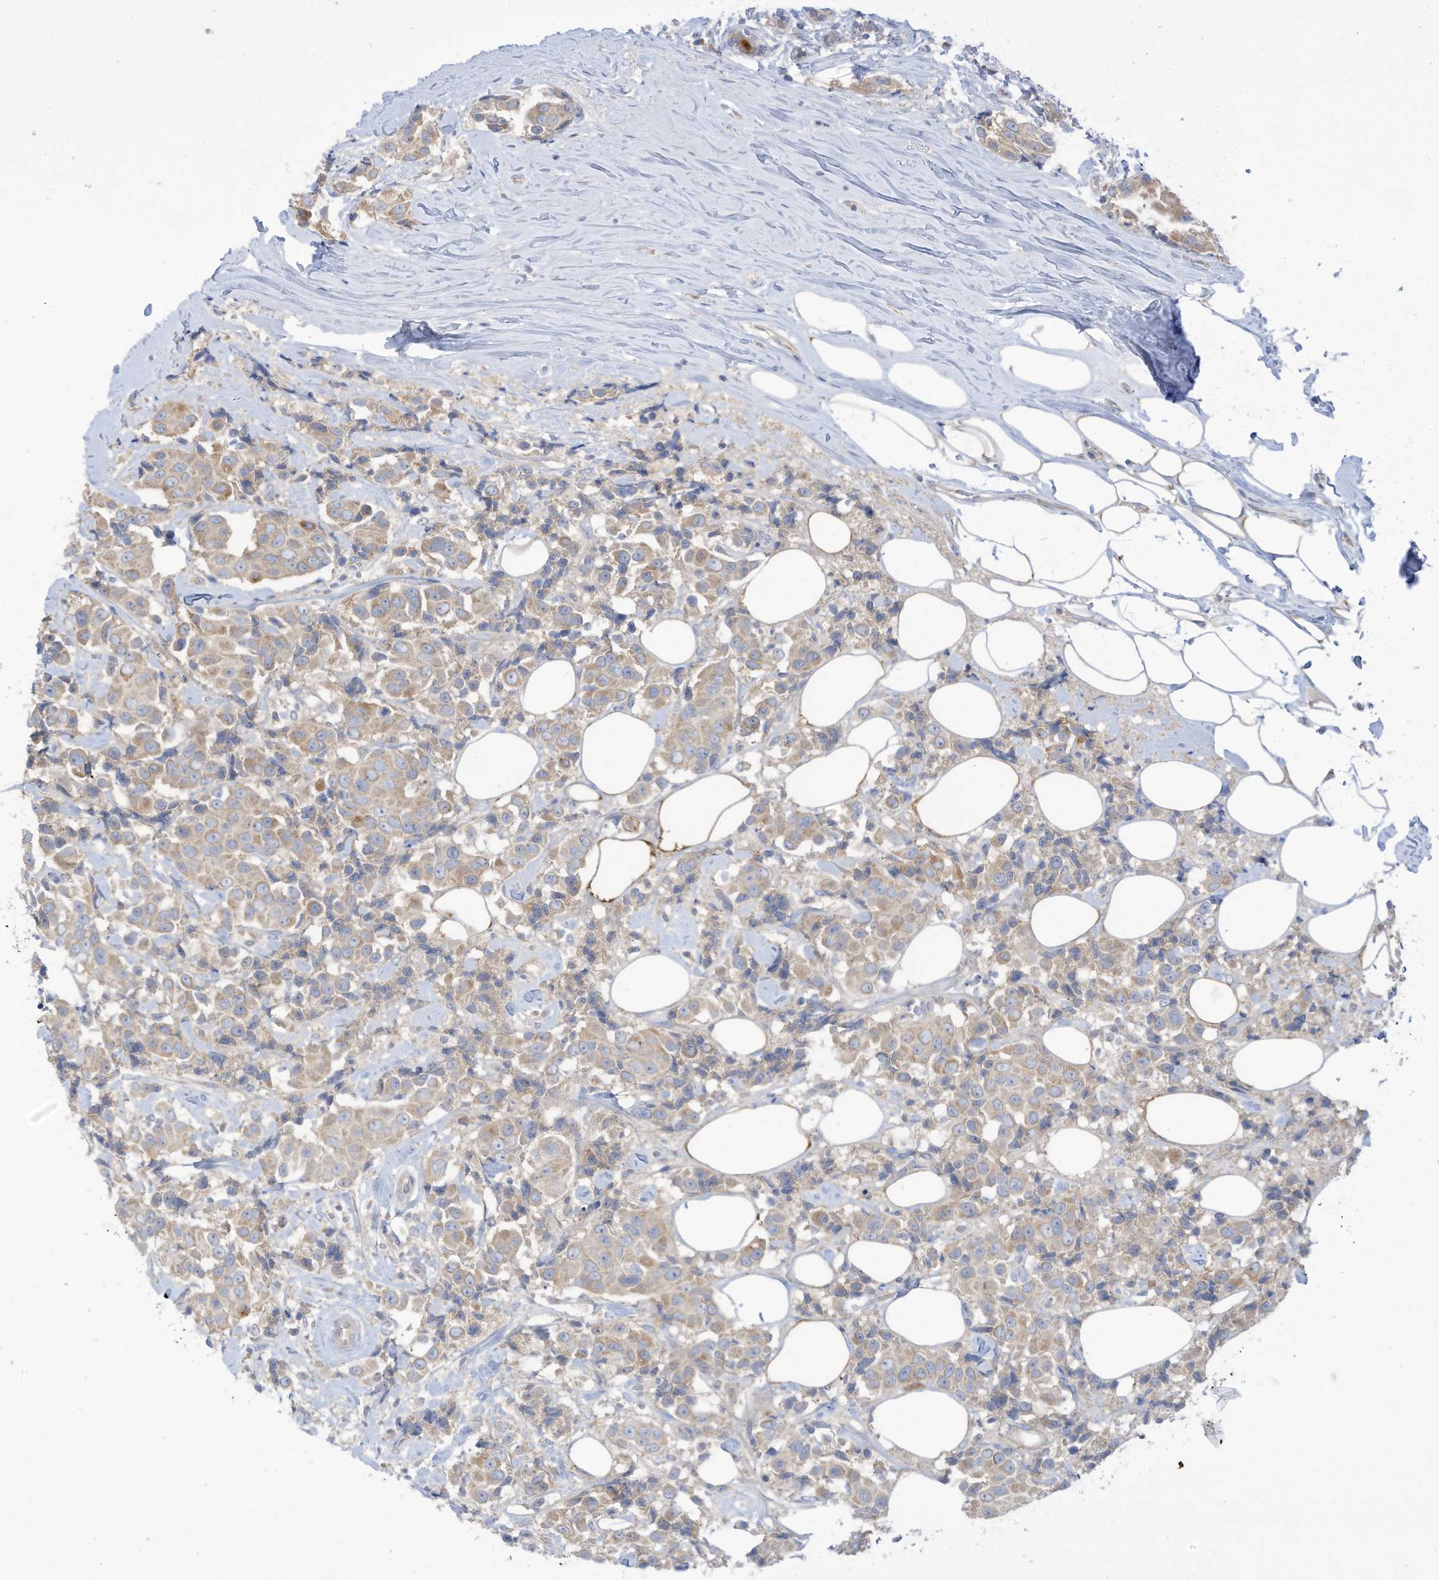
{"staining": {"intensity": "weak", "quantity": "25%-75%", "location": "cytoplasmic/membranous"}, "tissue": "breast cancer", "cell_type": "Tumor cells", "image_type": "cancer", "snomed": [{"axis": "morphology", "description": "Normal tissue, NOS"}, {"axis": "morphology", "description": "Duct carcinoma"}, {"axis": "topography", "description": "Breast"}], "caption": "Protein expression analysis of human breast cancer reveals weak cytoplasmic/membranous staining in approximately 25%-75% of tumor cells. The staining was performed using DAB (3,3'-diaminobenzidine), with brown indicating positive protein expression. Nuclei are stained blue with hematoxylin.", "gene": "LRRN2", "patient": {"sex": "female", "age": 39}}